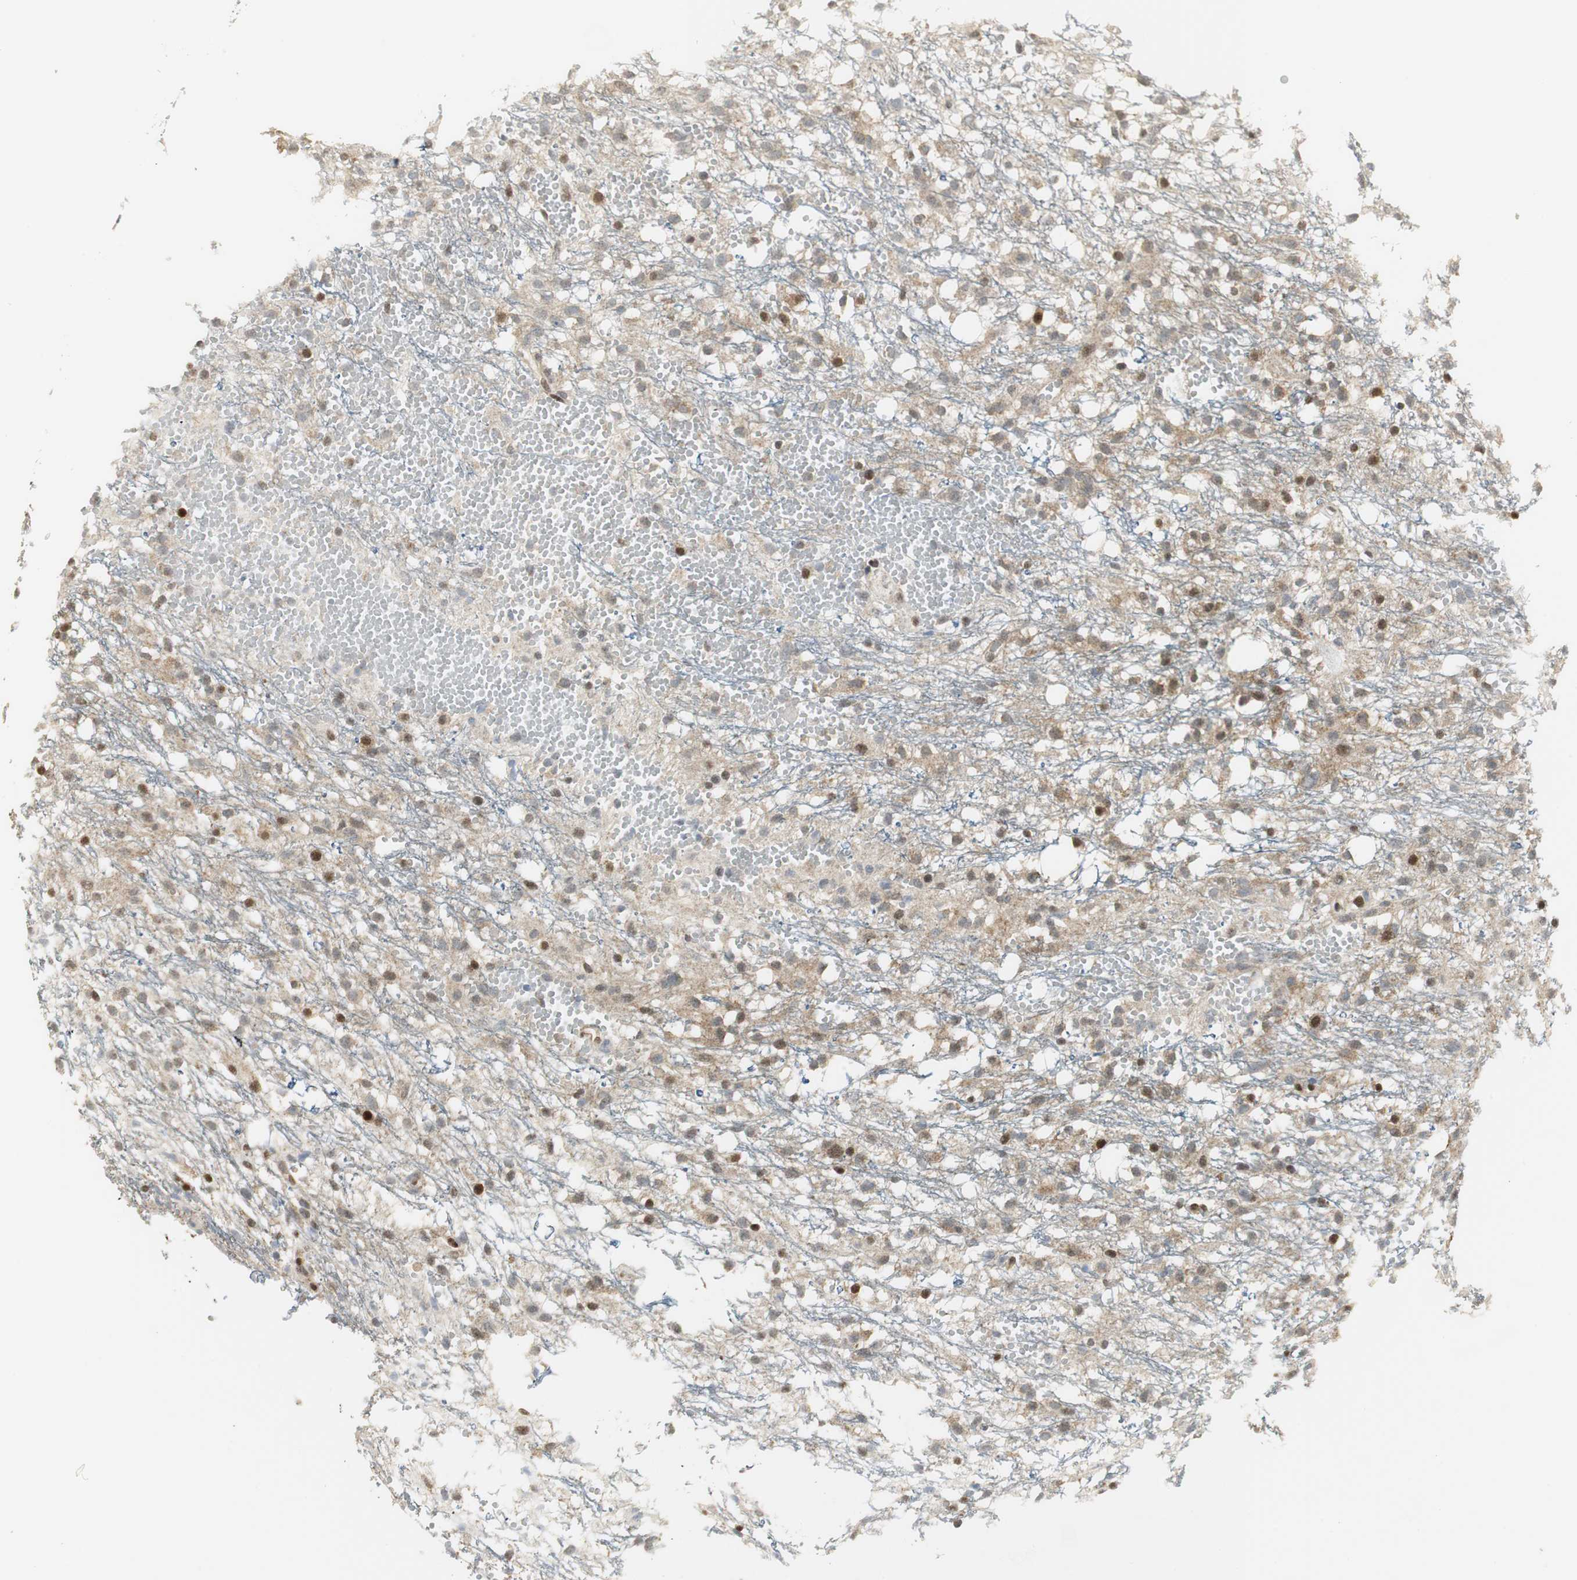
{"staining": {"intensity": "moderate", "quantity": ">75%", "location": "cytoplasmic/membranous,nuclear"}, "tissue": "glioma", "cell_type": "Tumor cells", "image_type": "cancer", "snomed": [{"axis": "morphology", "description": "Glioma, malignant, High grade"}, {"axis": "topography", "description": "Brain"}], "caption": "Malignant glioma (high-grade) stained with a brown dye displays moderate cytoplasmic/membranous and nuclear positive expression in approximately >75% of tumor cells.", "gene": "CCT5", "patient": {"sex": "female", "age": 59}}